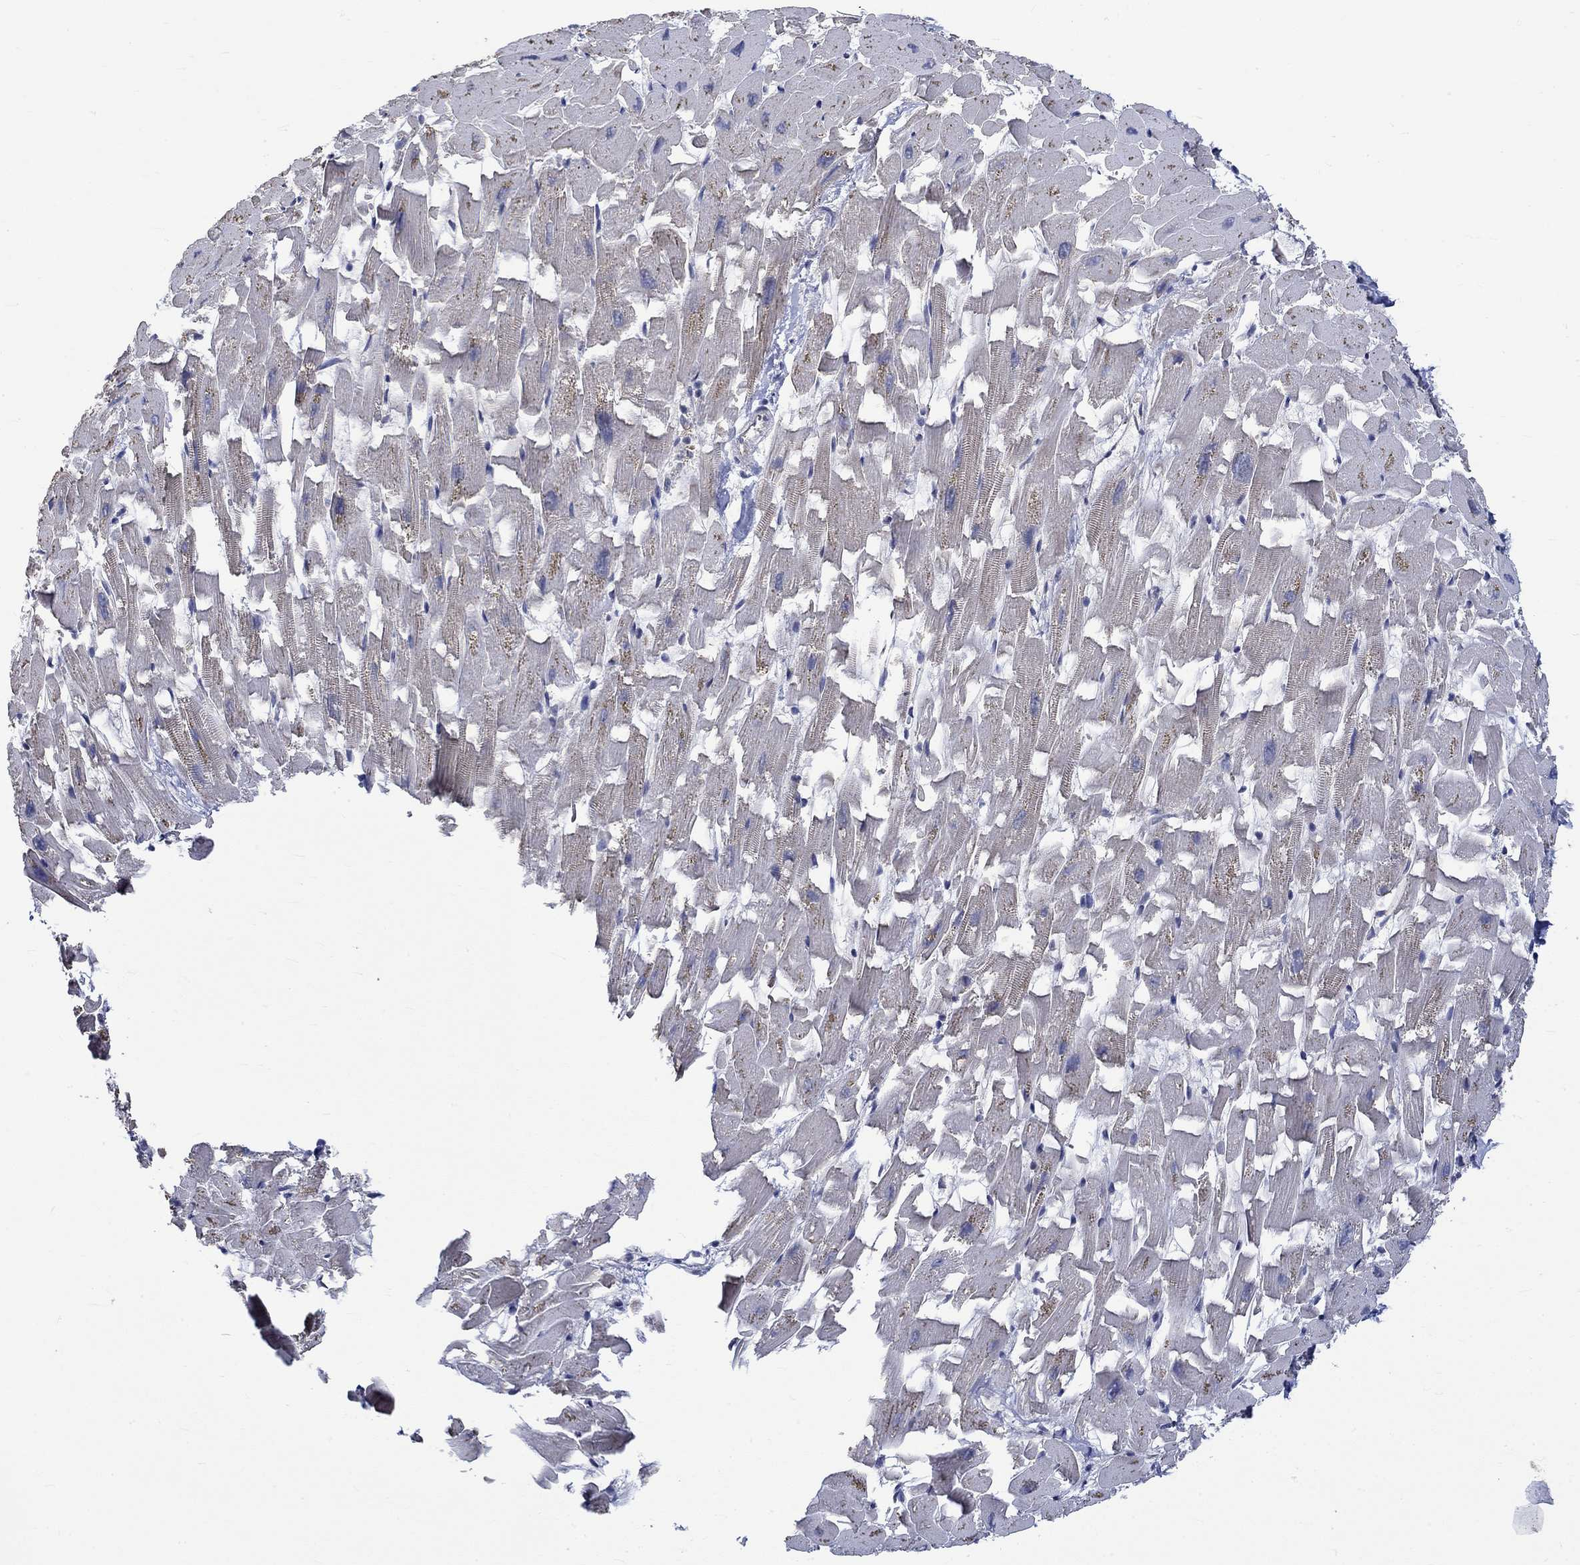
{"staining": {"intensity": "negative", "quantity": "none", "location": "none"}, "tissue": "heart muscle", "cell_type": "Cardiomyocytes", "image_type": "normal", "snomed": [{"axis": "morphology", "description": "Normal tissue, NOS"}, {"axis": "topography", "description": "Heart"}], "caption": "Cardiomyocytes show no significant protein staining in benign heart muscle. The staining is performed using DAB (3,3'-diaminobenzidine) brown chromogen with nuclei counter-stained in using hematoxylin.", "gene": "GJA5", "patient": {"sex": "female", "age": 64}}